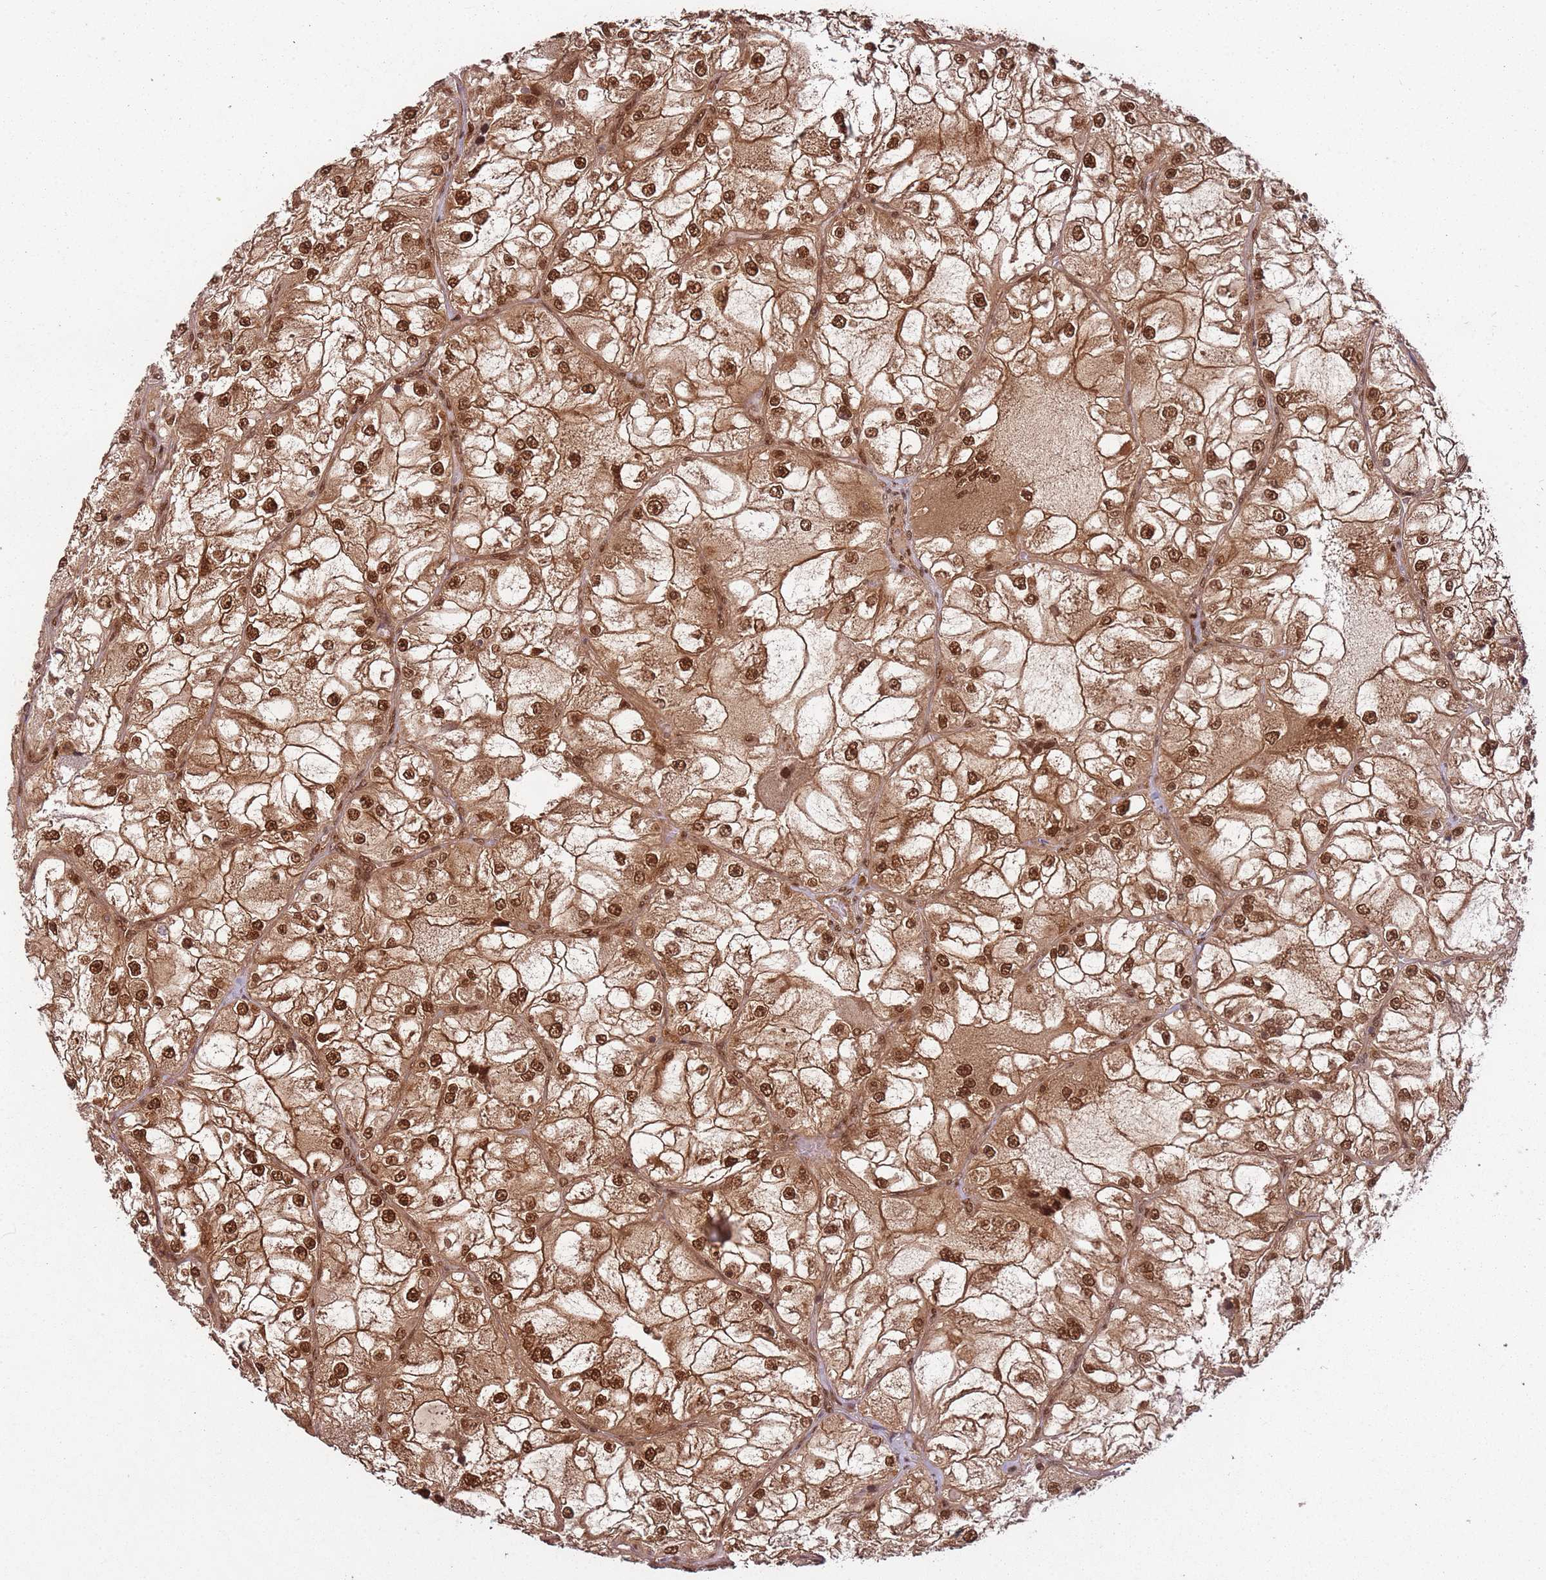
{"staining": {"intensity": "strong", "quantity": ">75%", "location": "cytoplasmic/membranous,nuclear"}, "tissue": "renal cancer", "cell_type": "Tumor cells", "image_type": "cancer", "snomed": [{"axis": "morphology", "description": "Adenocarcinoma, NOS"}, {"axis": "topography", "description": "Kidney"}], "caption": "Renal cancer (adenocarcinoma) stained for a protein reveals strong cytoplasmic/membranous and nuclear positivity in tumor cells.", "gene": "PGLS", "patient": {"sex": "female", "age": 72}}